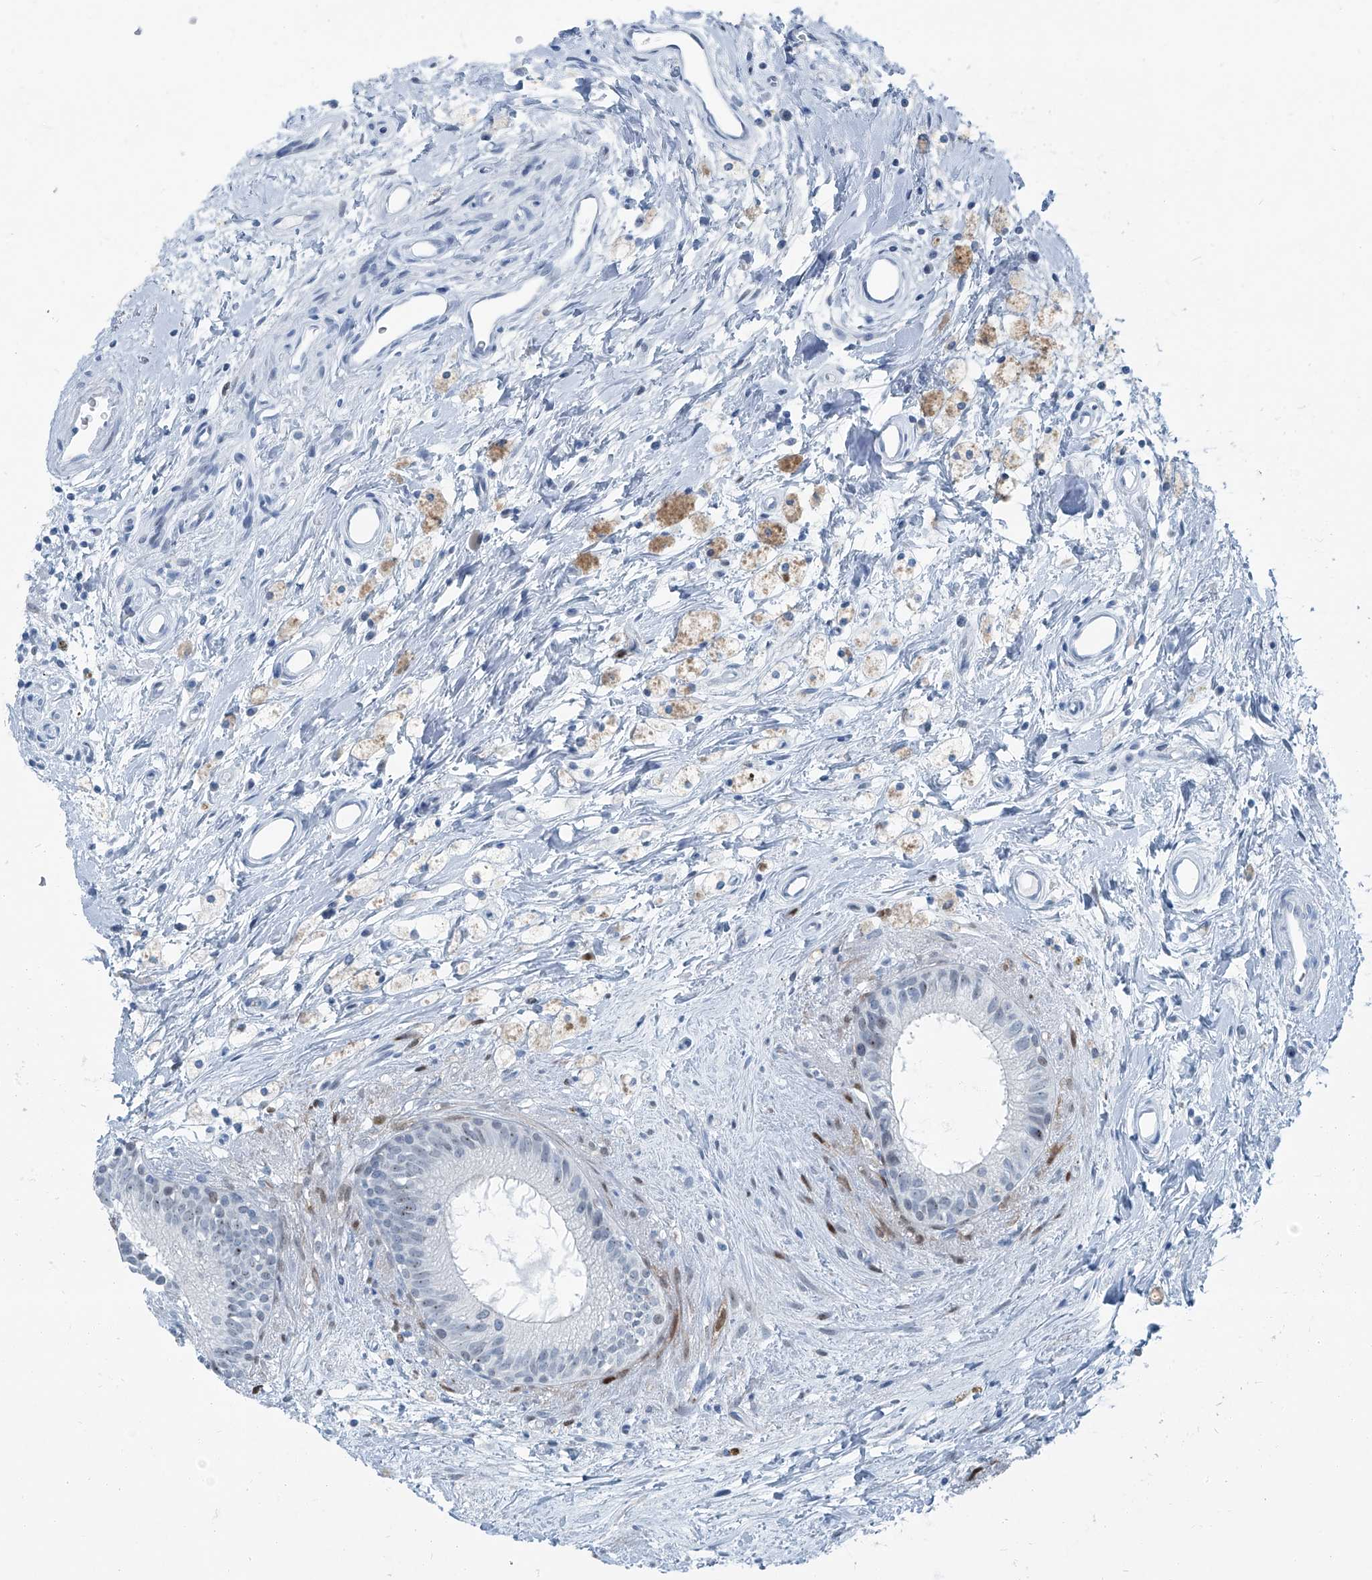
{"staining": {"intensity": "negative", "quantity": "none", "location": "none"}, "tissue": "epididymis", "cell_type": "Glandular cells", "image_type": "normal", "snomed": [{"axis": "morphology", "description": "Normal tissue, NOS"}, {"axis": "topography", "description": "Epididymis"}], "caption": "Histopathology image shows no significant protein staining in glandular cells of benign epididymis.", "gene": "RGN", "patient": {"sex": "male", "age": 80}}